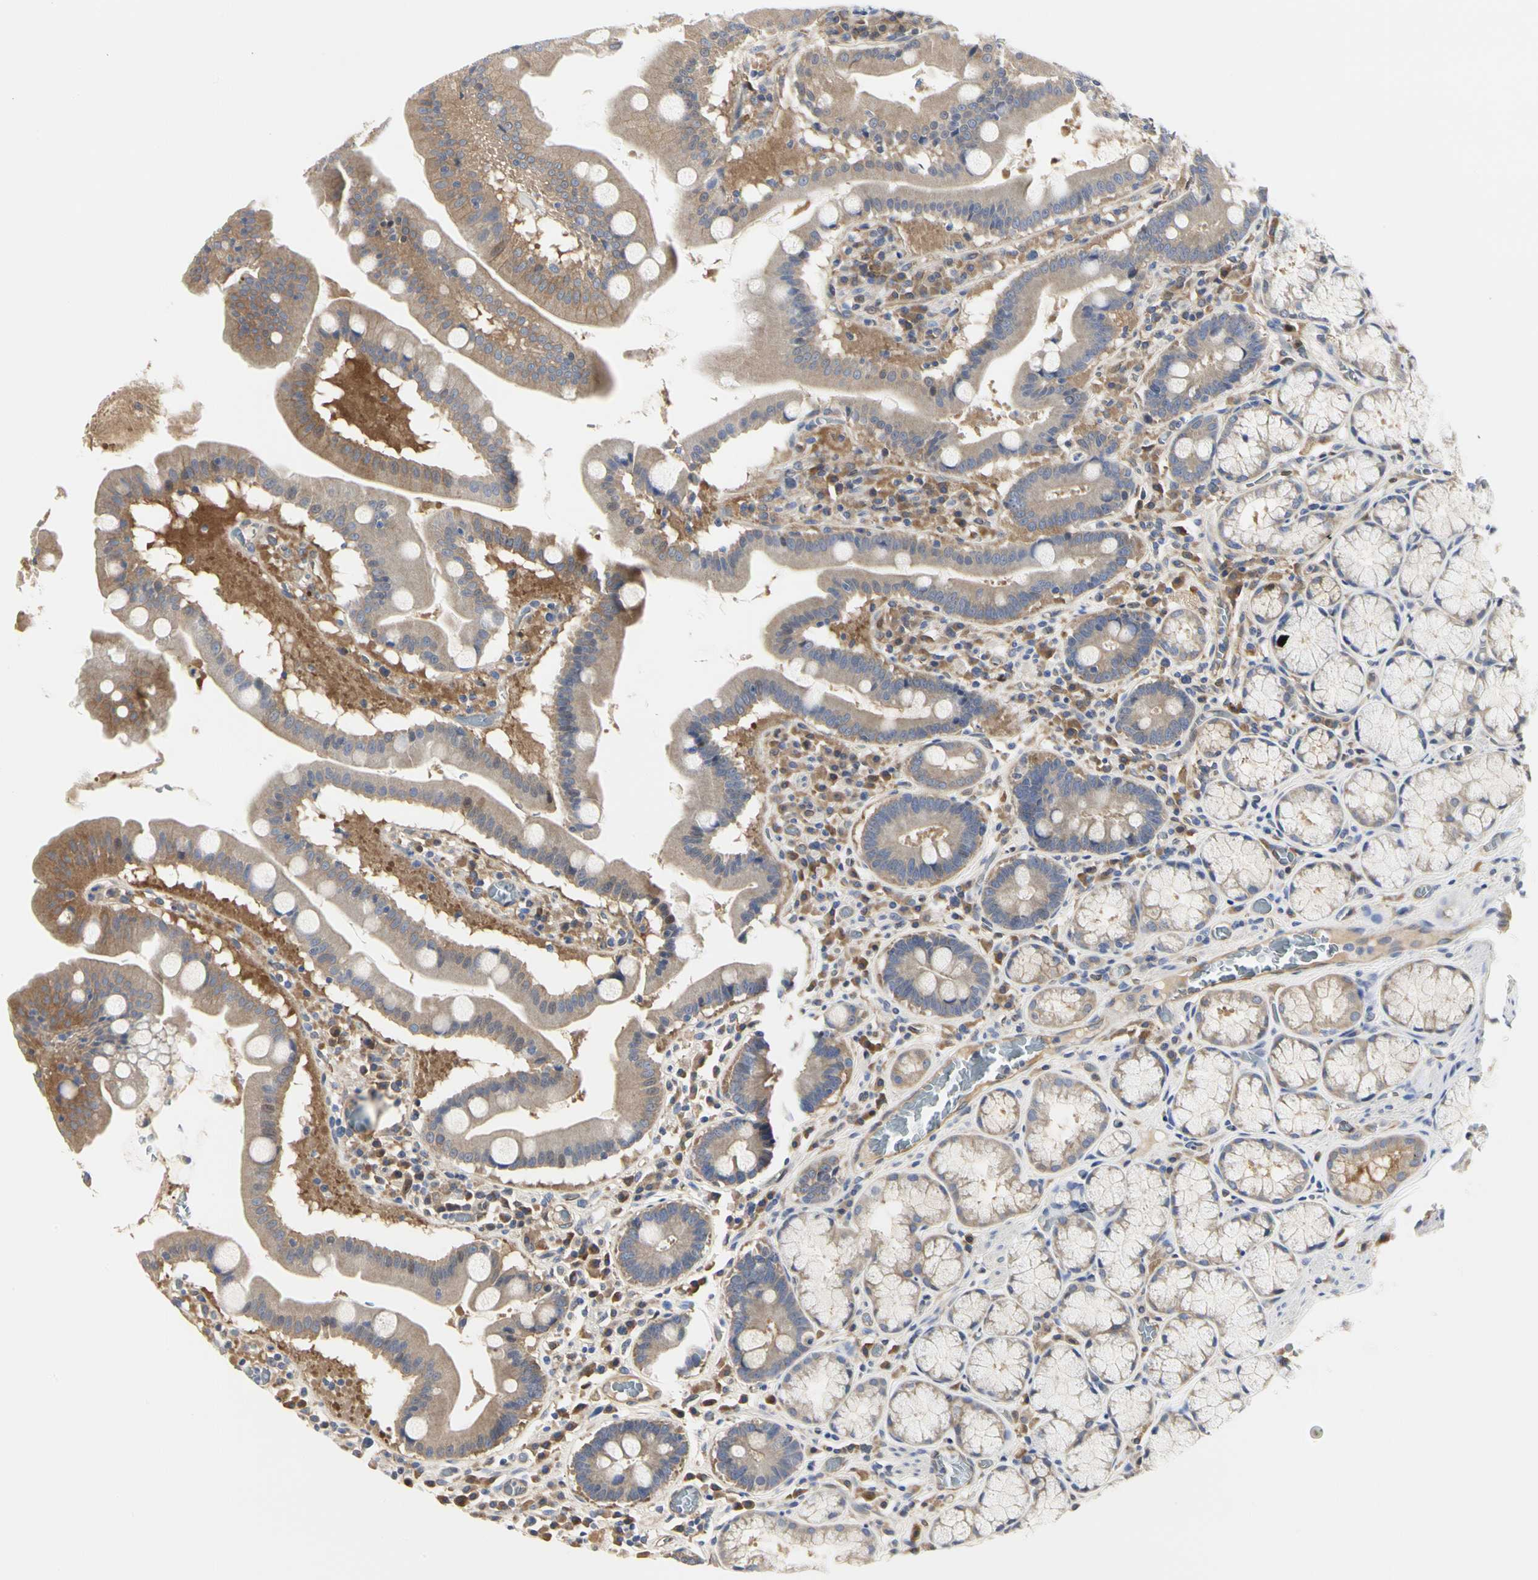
{"staining": {"intensity": "moderate", "quantity": ">75%", "location": "cytoplasmic/membranous"}, "tissue": "stomach", "cell_type": "Glandular cells", "image_type": "normal", "snomed": [{"axis": "morphology", "description": "Normal tissue, NOS"}, {"axis": "topography", "description": "Stomach, lower"}], "caption": "DAB (3,3'-diaminobenzidine) immunohistochemical staining of normal stomach demonstrates moderate cytoplasmic/membranous protein expression in approximately >75% of glandular cells. (brown staining indicates protein expression, while blue staining denotes nuclei).", "gene": "C3orf52", "patient": {"sex": "male", "age": 56}}